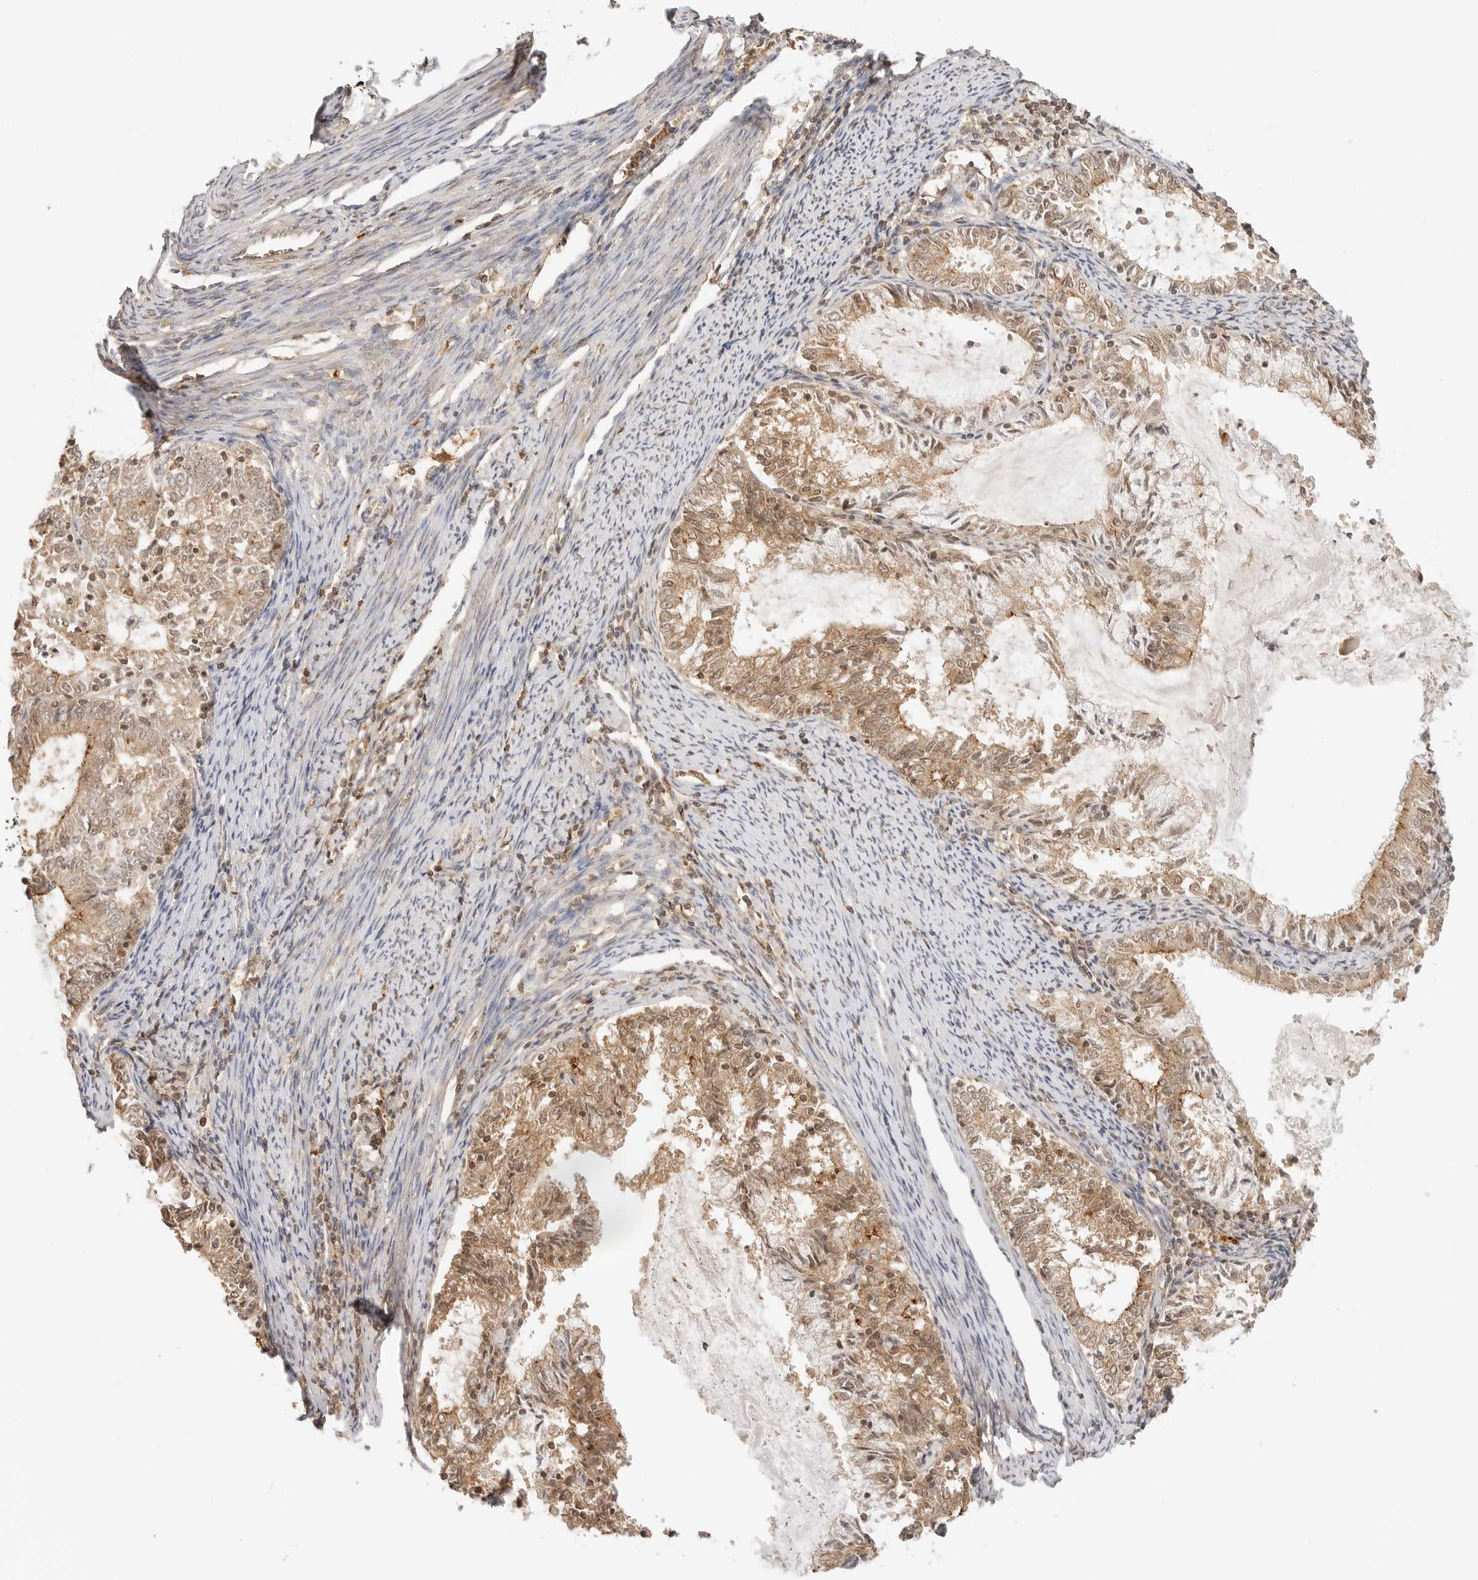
{"staining": {"intensity": "moderate", "quantity": ">75%", "location": "cytoplasmic/membranous"}, "tissue": "endometrial cancer", "cell_type": "Tumor cells", "image_type": "cancer", "snomed": [{"axis": "morphology", "description": "Adenocarcinoma, NOS"}, {"axis": "topography", "description": "Endometrium"}], "caption": "This histopathology image demonstrates immunohistochemistry (IHC) staining of endometrial adenocarcinoma, with medium moderate cytoplasmic/membranous expression in approximately >75% of tumor cells.", "gene": "EPHA1", "patient": {"sex": "female", "age": 57}}